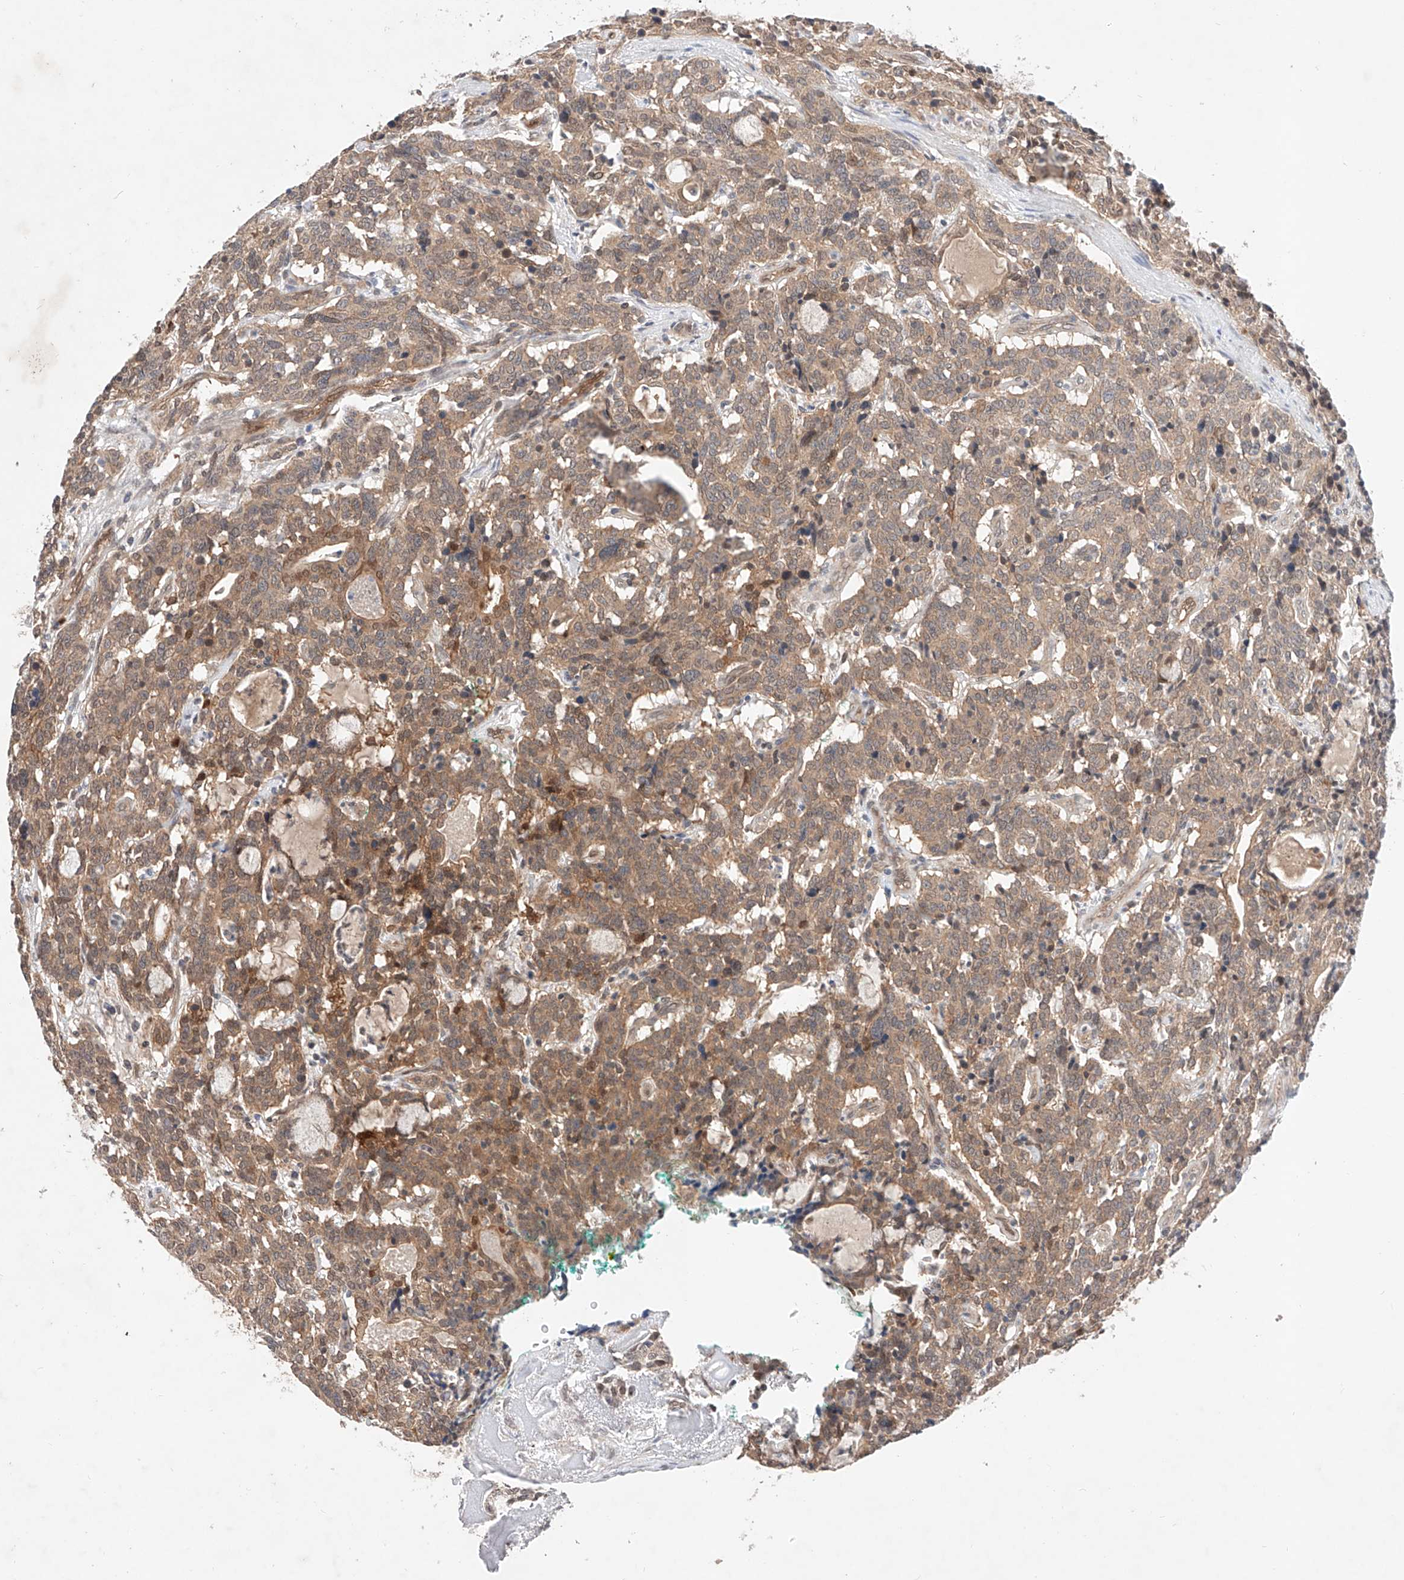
{"staining": {"intensity": "weak", "quantity": "25%-75%", "location": "cytoplasmic/membranous"}, "tissue": "carcinoid", "cell_type": "Tumor cells", "image_type": "cancer", "snomed": [{"axis": "morphology", "description": "Carcinoid, malignant, NOS"}, {"axis": "topography", "description": "Lung"}], "caption": "Immunohistochemistry (IHC) histopathology image of human carcinoid stained for a protein (brown), which exhibits low levels of weak cytoplasmic/membranous positivity in approximately 25%-75% of tumor cells.", "gene": "ZNF124", "patient": {"sex": "female", "age": 46}}